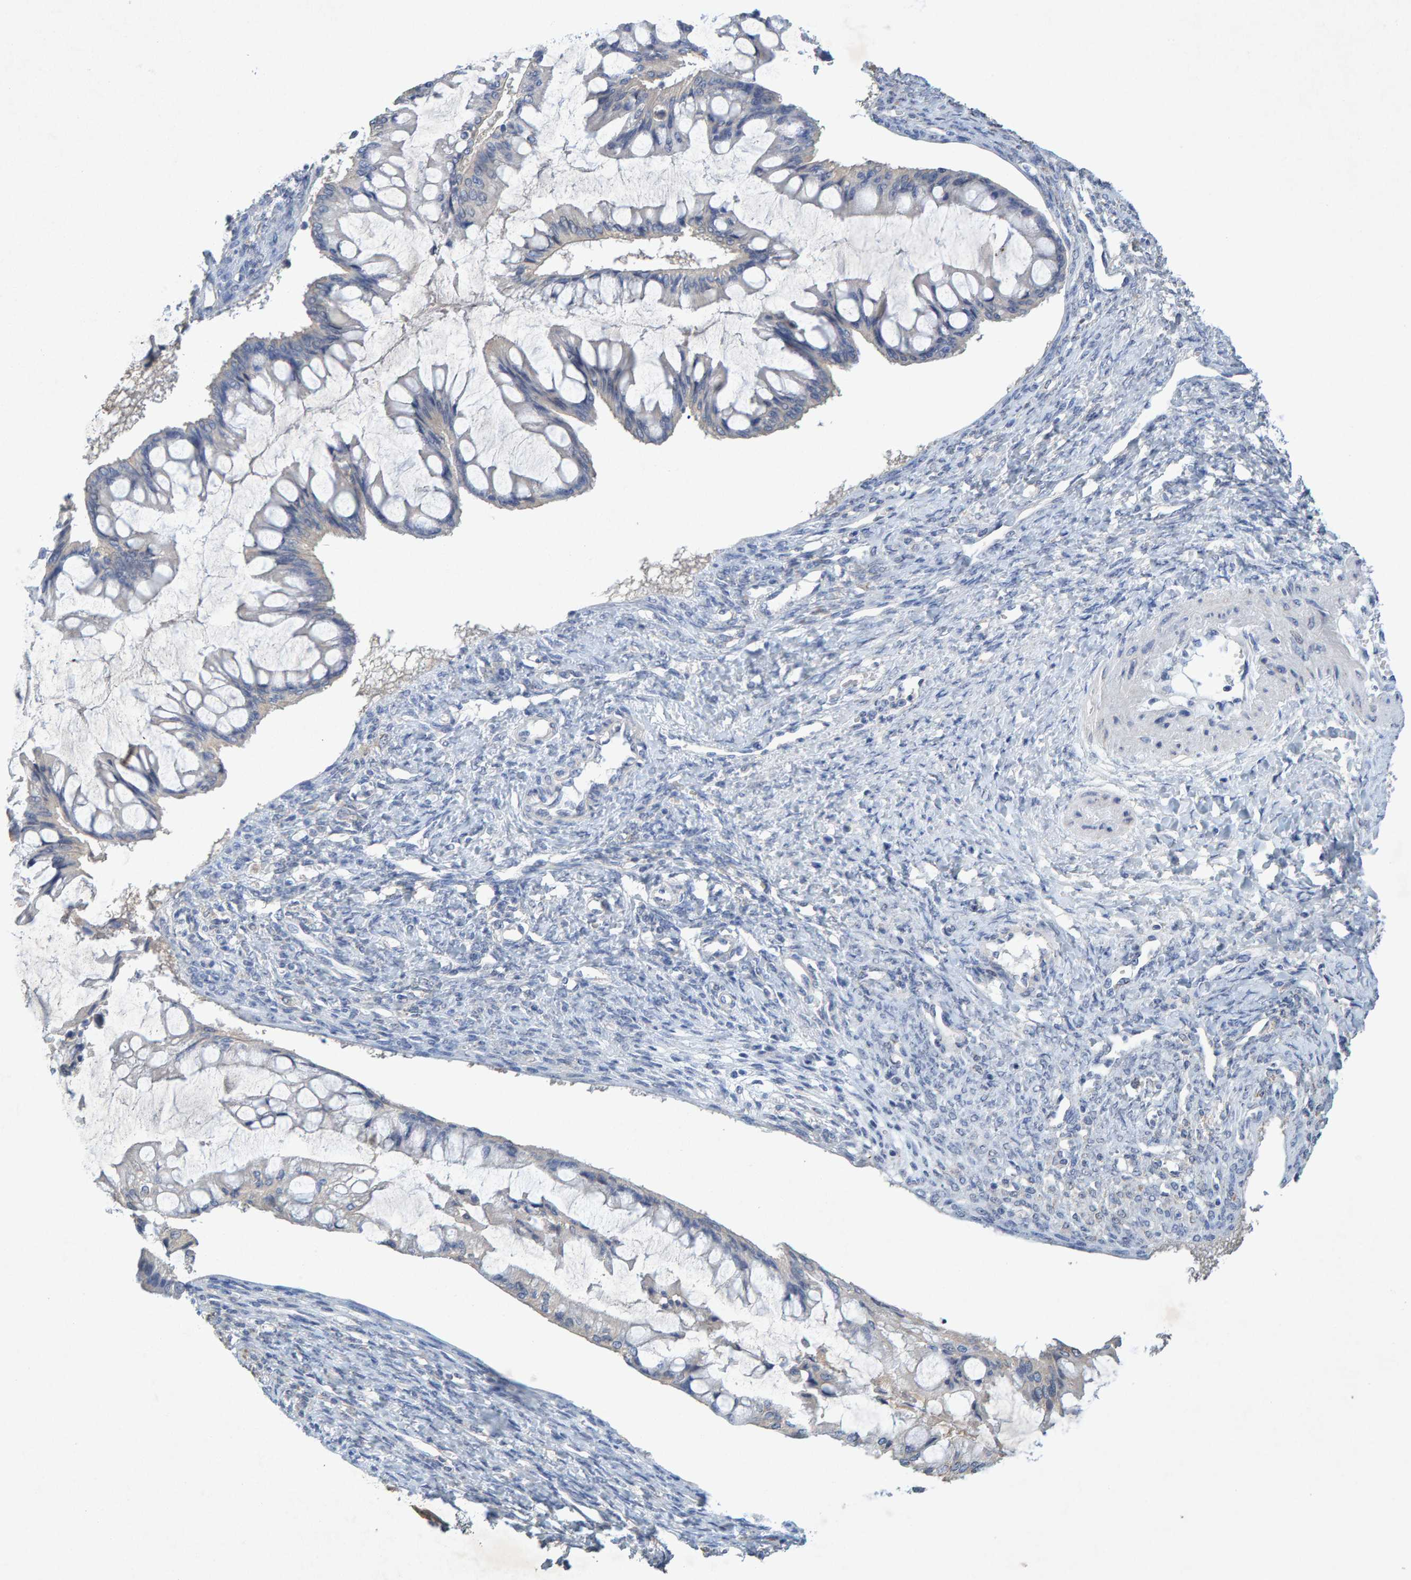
{"staining": {"intensity": "negative", "quantity": "none", "location": "none"}, "tissue": "ovarian cancer", "cell_type": "Tumor cells", "image_type": "cancer", "snomed": [{"axis": "morphology", "description": "Cystadenocarcinoma, mucinous, NOS"}, {"axis": "topography", "description": "Ovary"}], "caption": "High power microscopy photomicrograph of an IHC histopathology image of ovarian cancer, revealing no significant expression in tumor cells.", "gene": "CTH", "patient": {"sex": "female", "age": 73}}